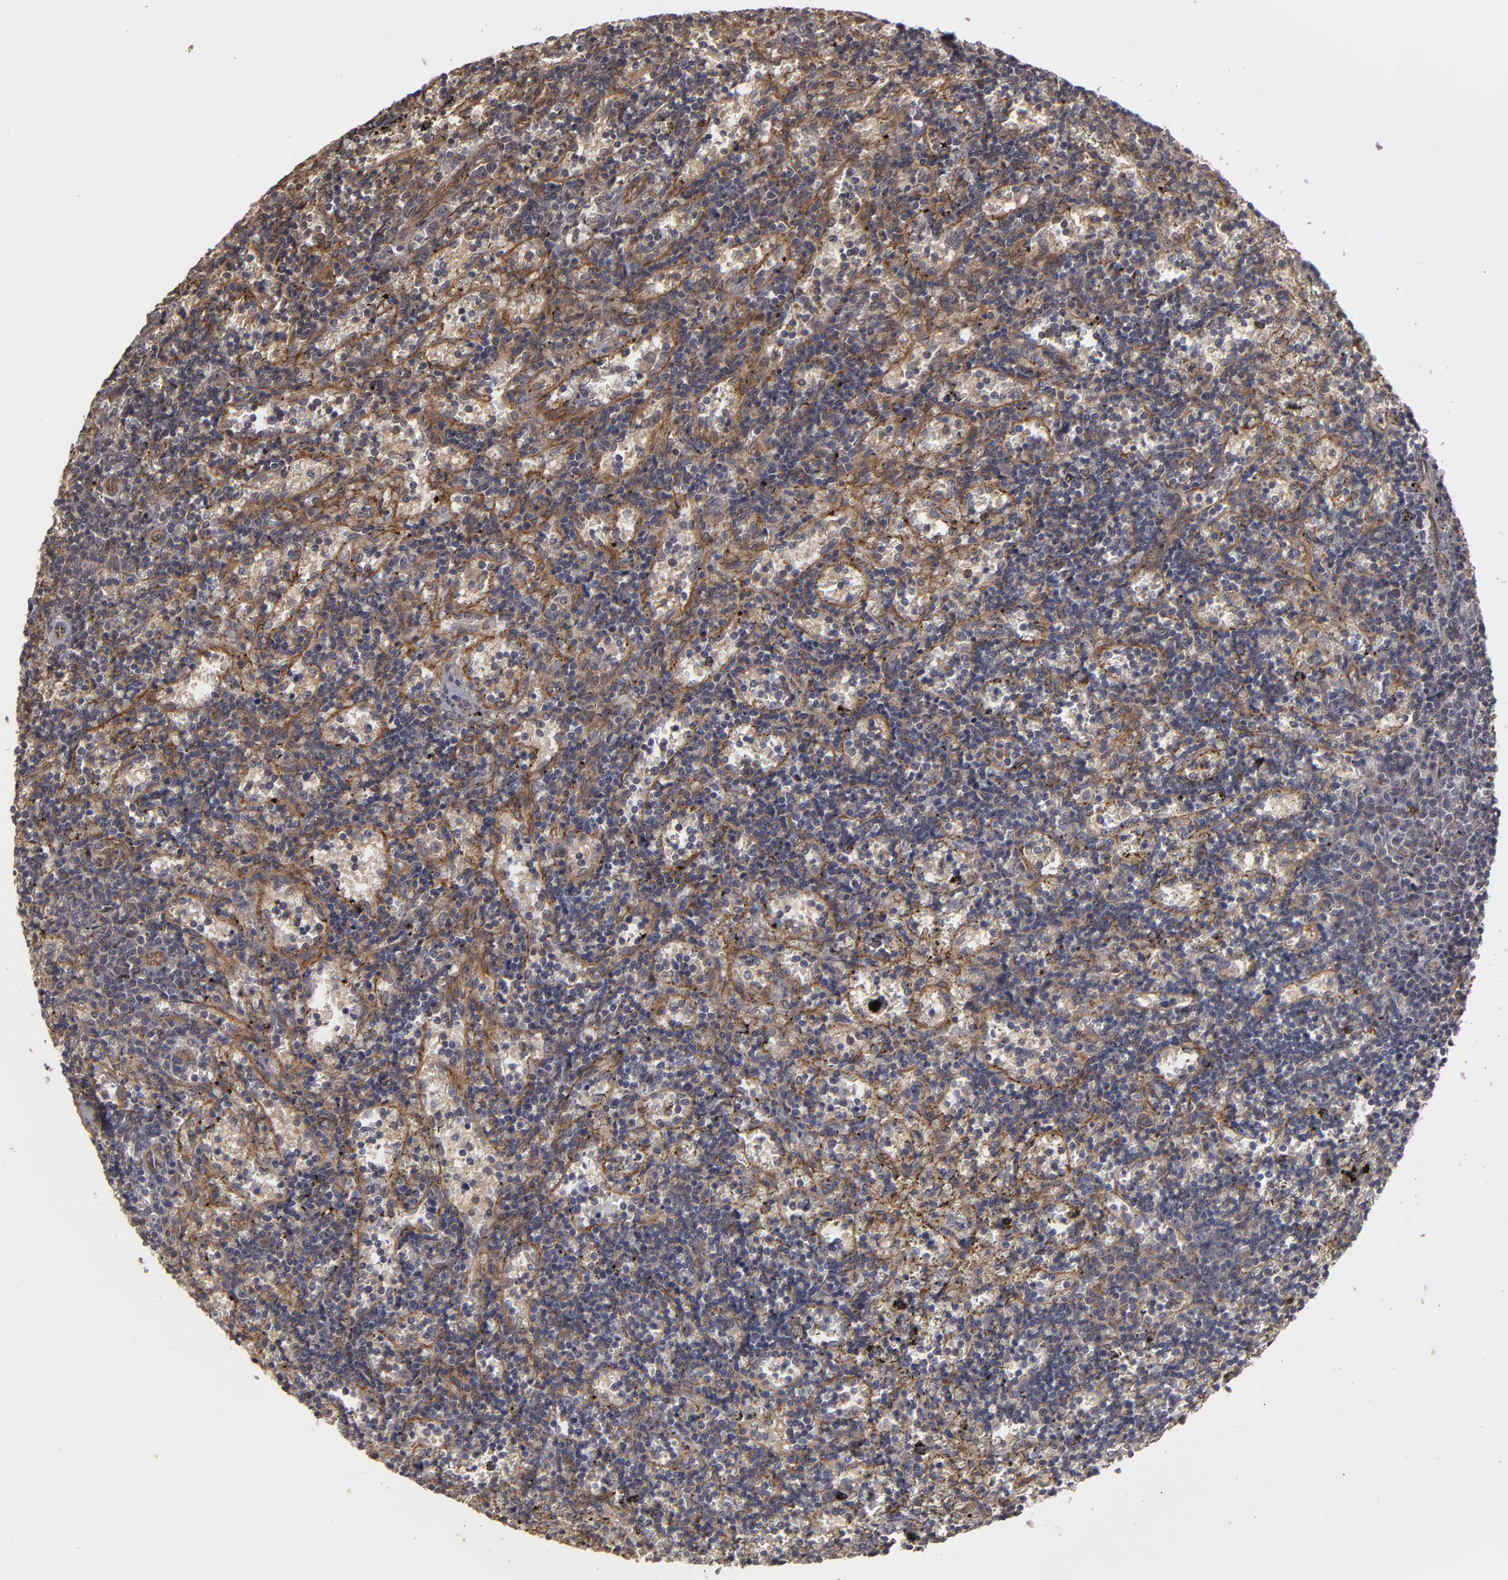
{"staining": {"intensity": "moderate", "quantity": "25%-75%", "location": "cytoplasmic/membranous"}, "tissue": "lymphoma", "cell_type": "Tumor cells", "image_type": "cancer", "snomed": [{"axis": "morphology", "description": "Malignant lymphoma, non-Hodgkin's type, Low grade"}, {"axis": "topography", "description": "Spleen"}], "caption": "Malignant lymphoma, non-Hodgkin's type (low-grade) was stained to show a protein in brown. There is medium levels of moderate cytoplasmic/membranous expression in approximately 25%-75% of tumor cells.", "gene": "TJP1", "patient": {"sex": "male", "age": 60}}